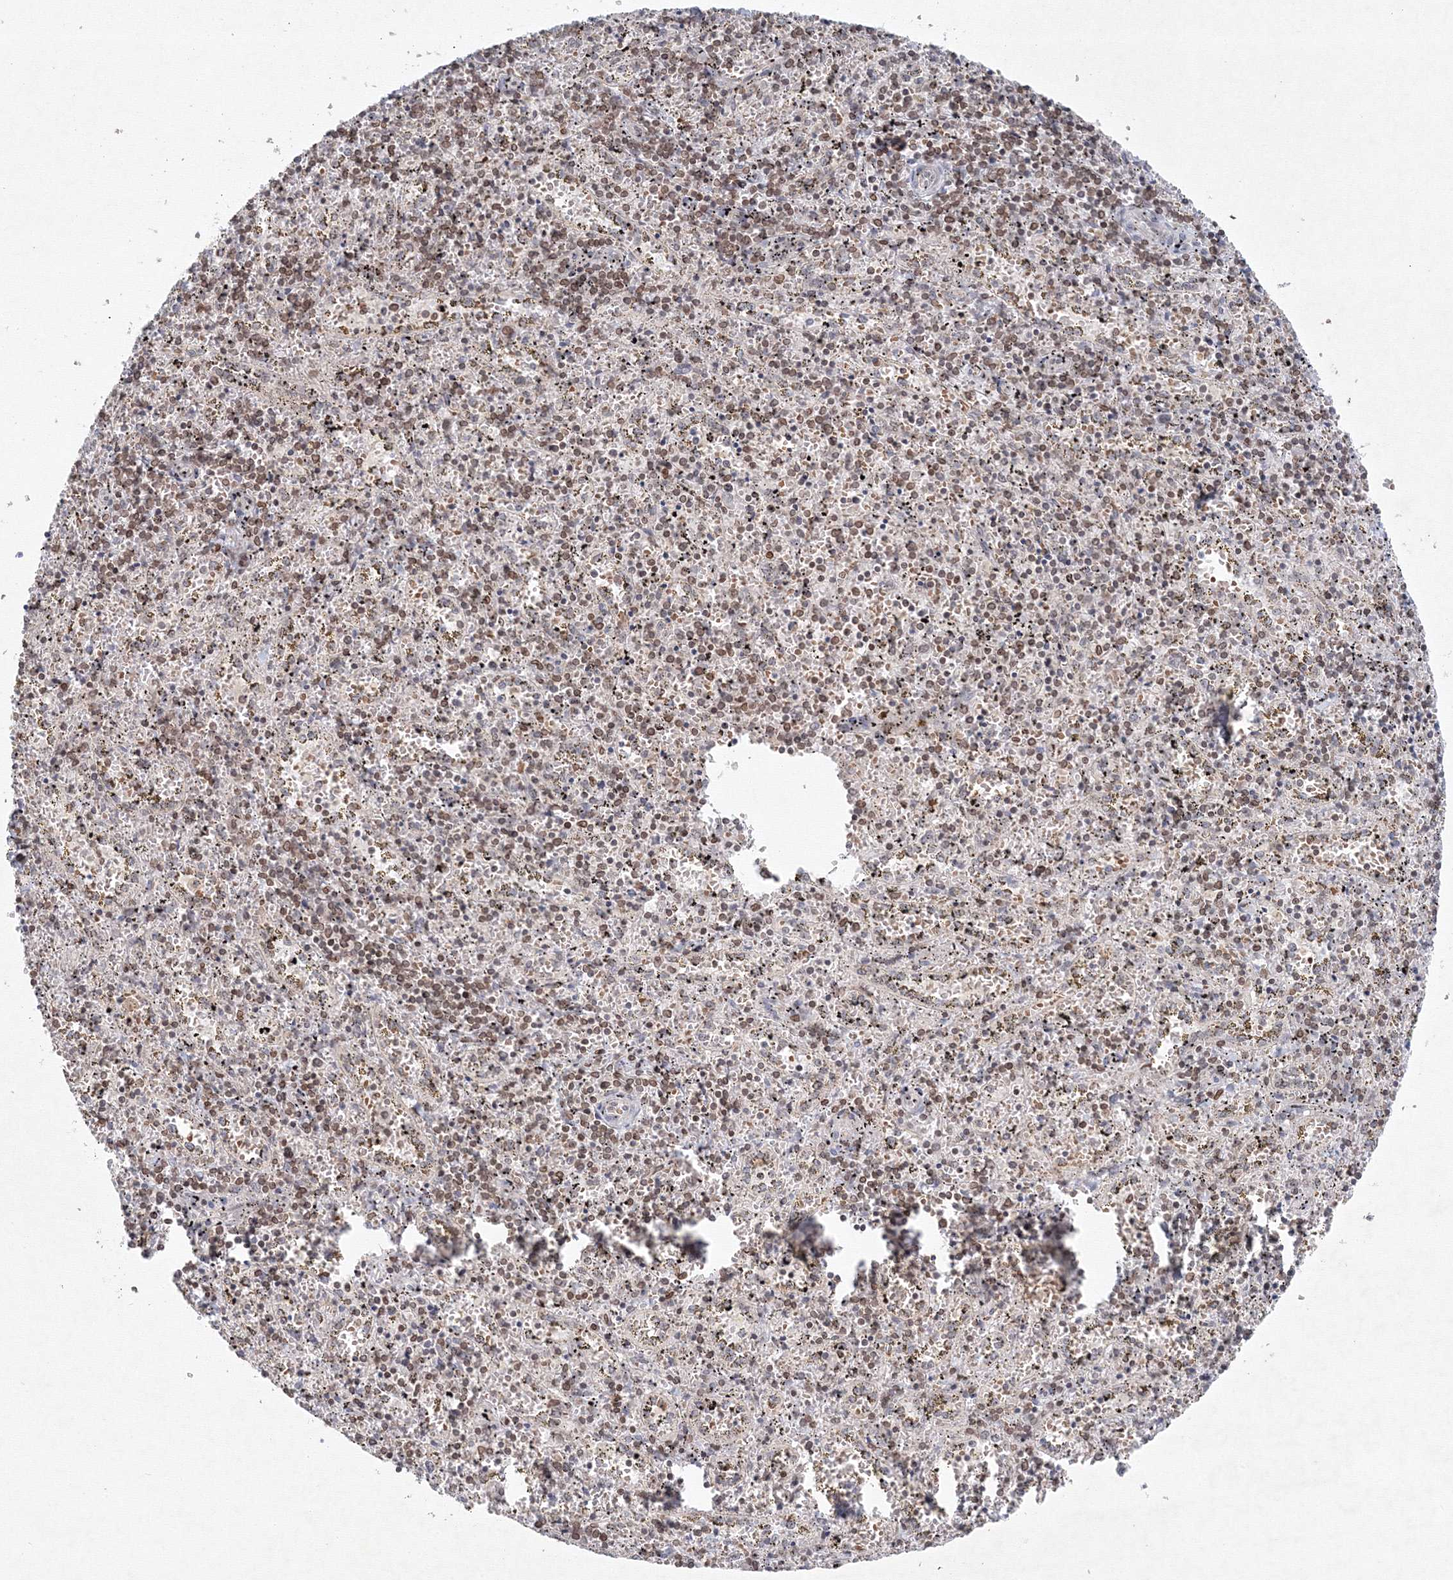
{"staining": {"intensity": "weak", "quantity": "25%-75%", "location": "nuclear"}, "tissue": "spleen", "cell_type": "Cells in red pulp", "image_type": "normal", "snomed": [{"axis": "morphology", "description": "Normal tissue, NOS"}, {"axis": "topography", "description": "Spleen"}], "caption": "Immunohistochemistry staining of normal spleen, which displays low levels of weak nuclear expression in approximately 25%-75% of cells in red pulp indicating weak nuclear protein staining. The staining was performed using DAB (brown) for protein detection and nuclei were counterstained in hematoxylin (blue).", "gene": "KIF4A", "patient": {"sex": "male", "age": 11}}